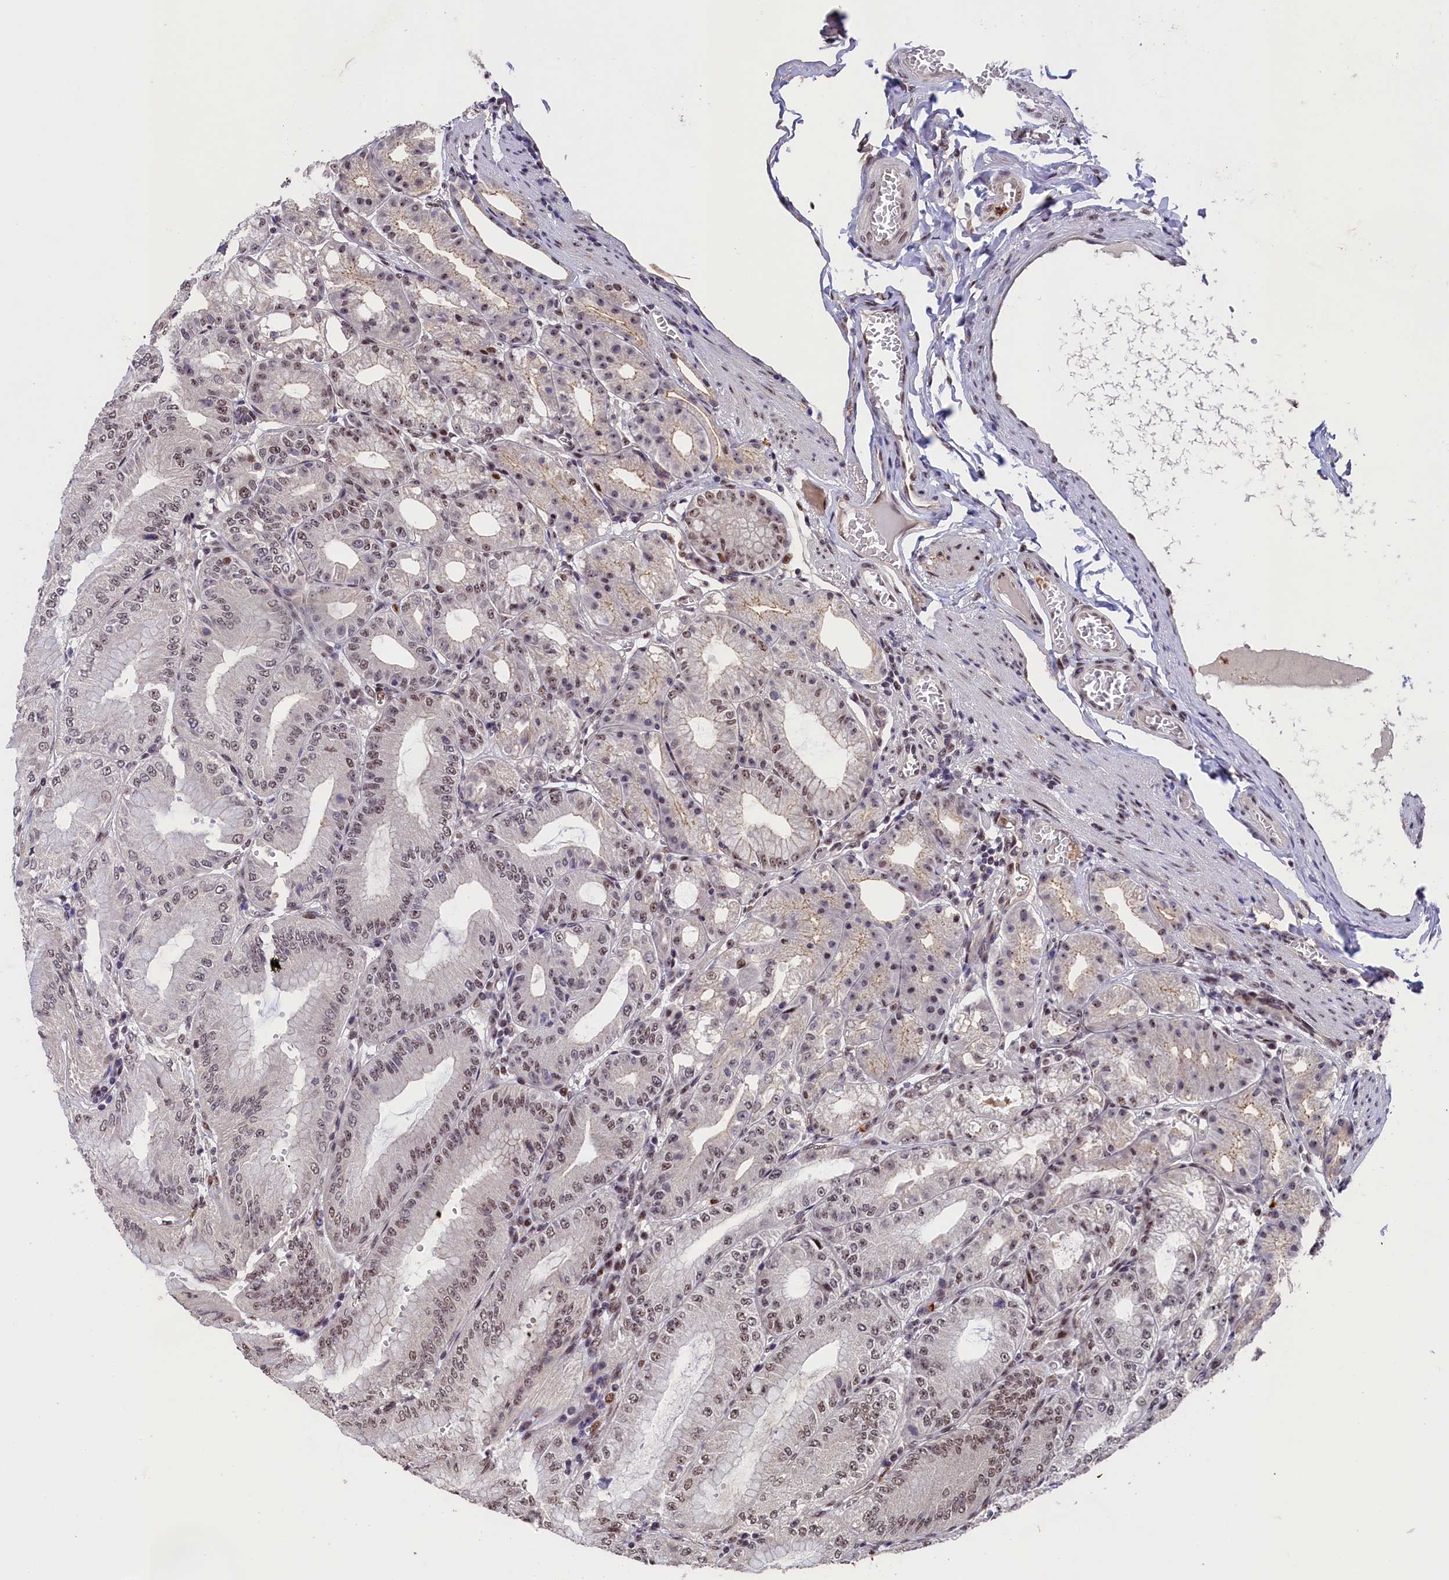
{"staining": {"intensity": "strong", "quantity": "25%-75%", "location": "cytoplasmic/membranous,nuclear"}, "tissue": "stomach", "cell_type": "Glandular cells", "image_type": "normal", "snomed": [{"axis": "morphology", "description": "Normal tissue, NOS"}, {"axis": "topography", "description": "Stomach, lower"}], "caption": "The histopathology image exhibits staining of normal stomach, revealing strong cytoplasmic/membranous,nuclear protein expression (brown color) within glandular cells.", "gene": "ADIG", "patient": {"sex": "male", "age": 71}}